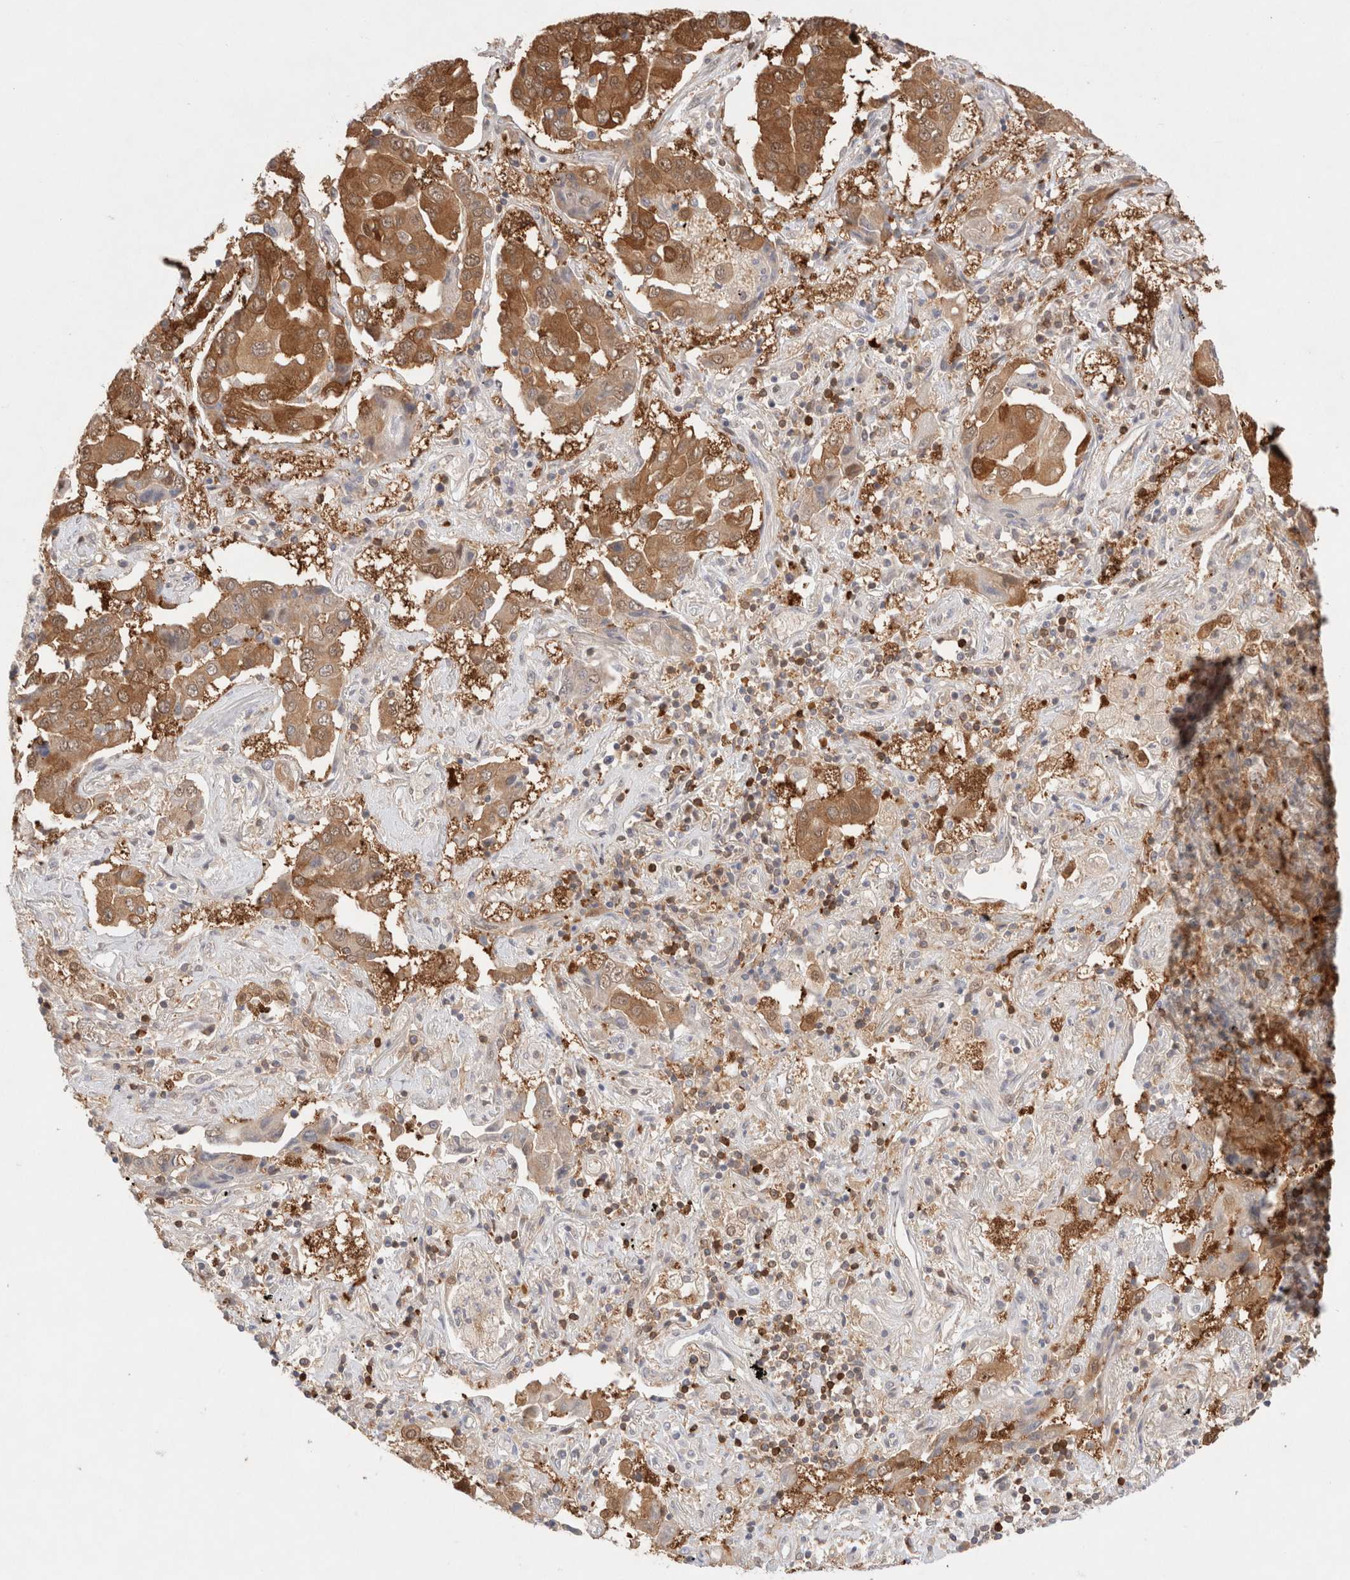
{"staining": {"intensity": "moderate", "quantity": ">75%", "location": "cytoplasmic/membranous"}, "tissue": "lung cancer", "cell_type": "Tumor cells", "image_type": "cancer", "snomed": [{"axis": "morphology", "description": "Adenocarcinoma, NOS"}, {"axis": "topography", "description": "Lung"}], "caption": "A micrograph of adenocarcinoma (lung) stained for a protein exhibits moderate cytoplasmic/membranous brown staining in tumor cells. The protein is shown in brown color, while the nuclei are stained blue.", "gene": "STARD10", "patient": {"sex": "female", "age": 65}}